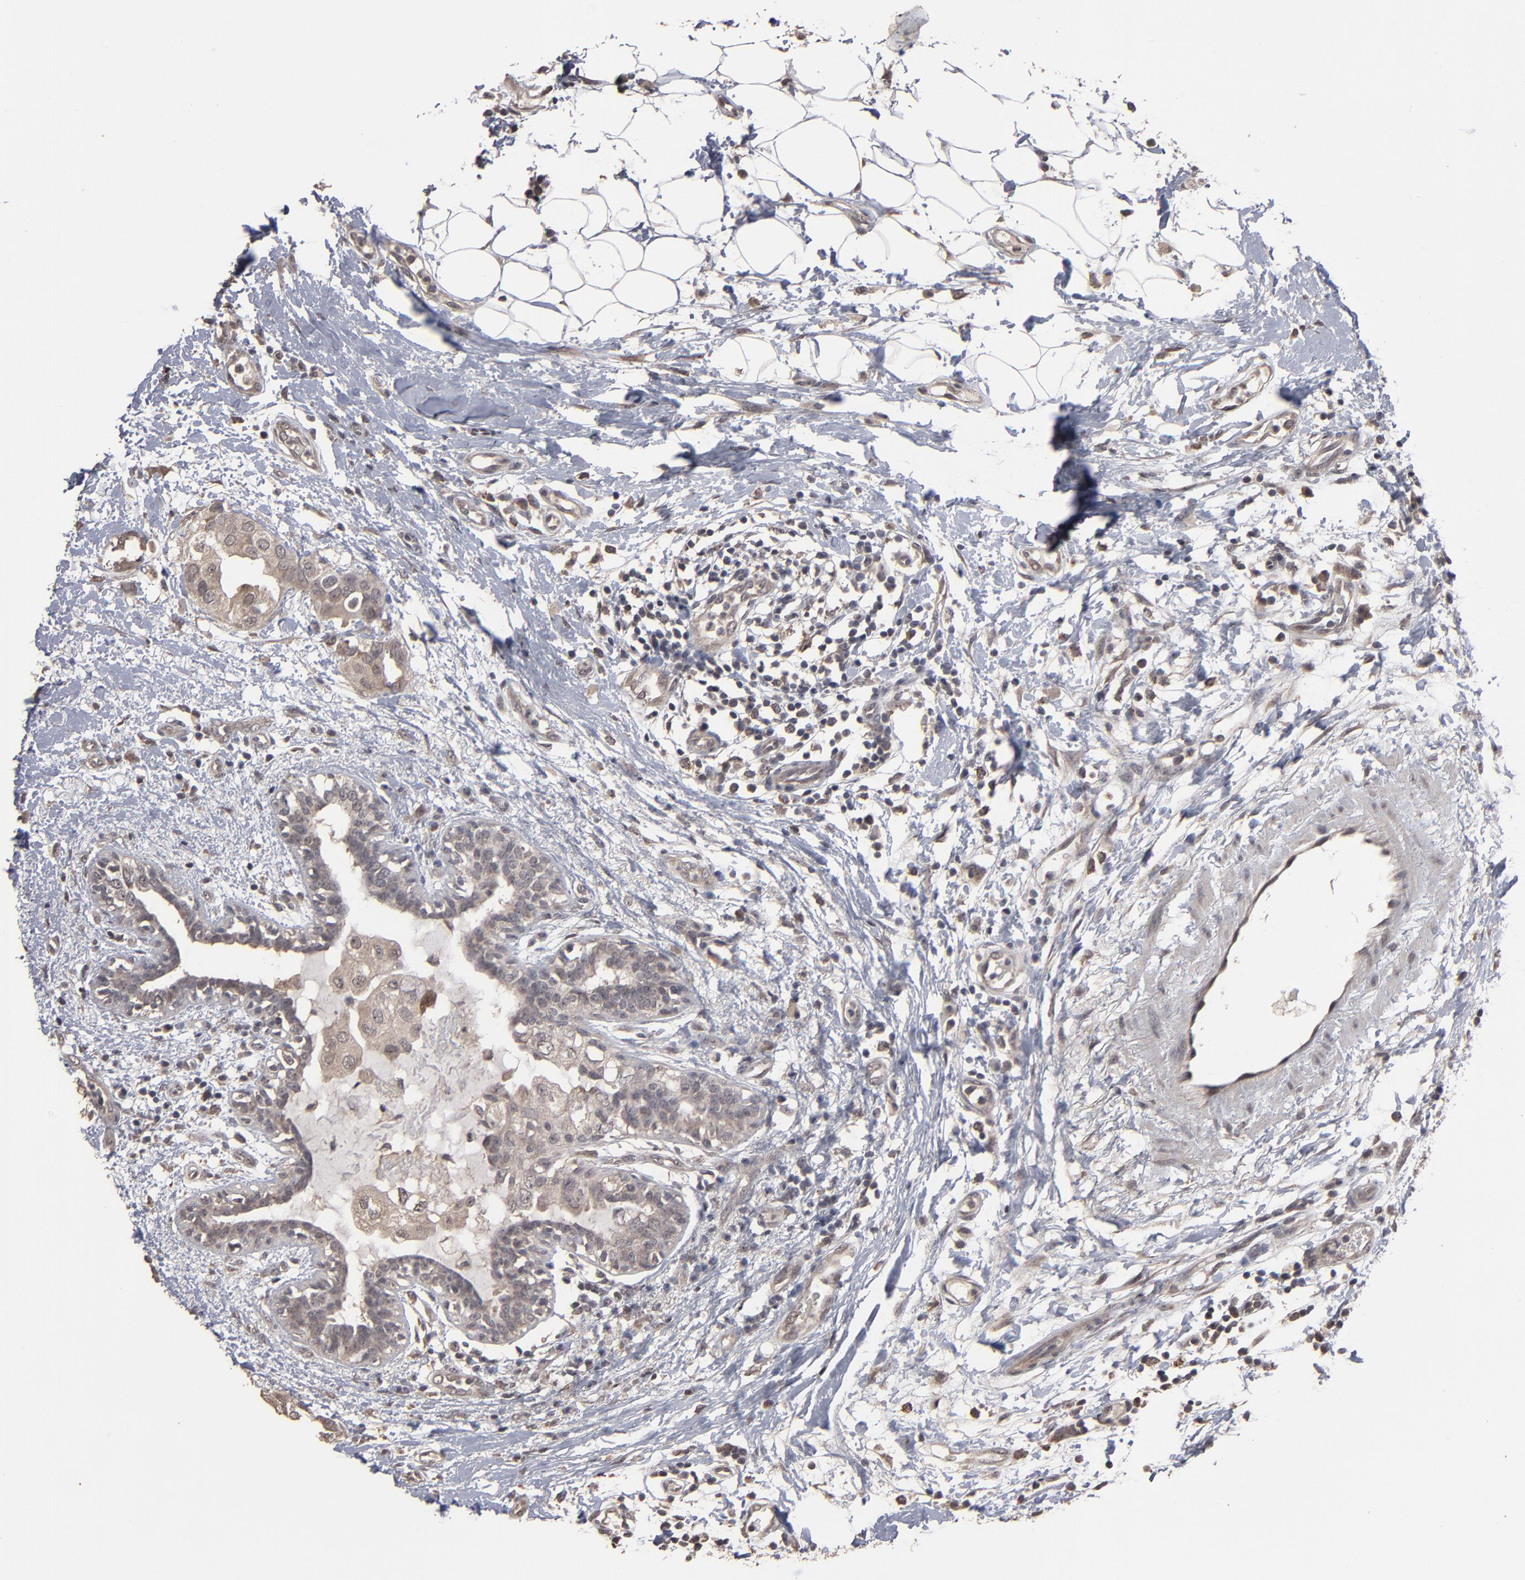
{"staining": {"intensity": "weak", "quantity": ">75%", "location": "cytoplasmic/membranous"}, "tissue": "breast cancer", "cell_type": "Tumor cells", "image_type": "cancer", "snomed": [{"axis": "morphology", "description": "Duct carcinoma"}, {"axis": "topography", "description": "Breast"}], "caption": "DAB immunohistochemical staining of human breast cancer (infiltrating ductal carcinoma) demonstrates weak cytoplasmic/membranous protein staining in approximately >75% of tumor cells. The staining was performed using DAB, with brown indicating positive protein expression. Nuclei are stained blue with hematoxylin.", "gene": "SLC22A17", "patient": {"sex": "female", "age": 40}}